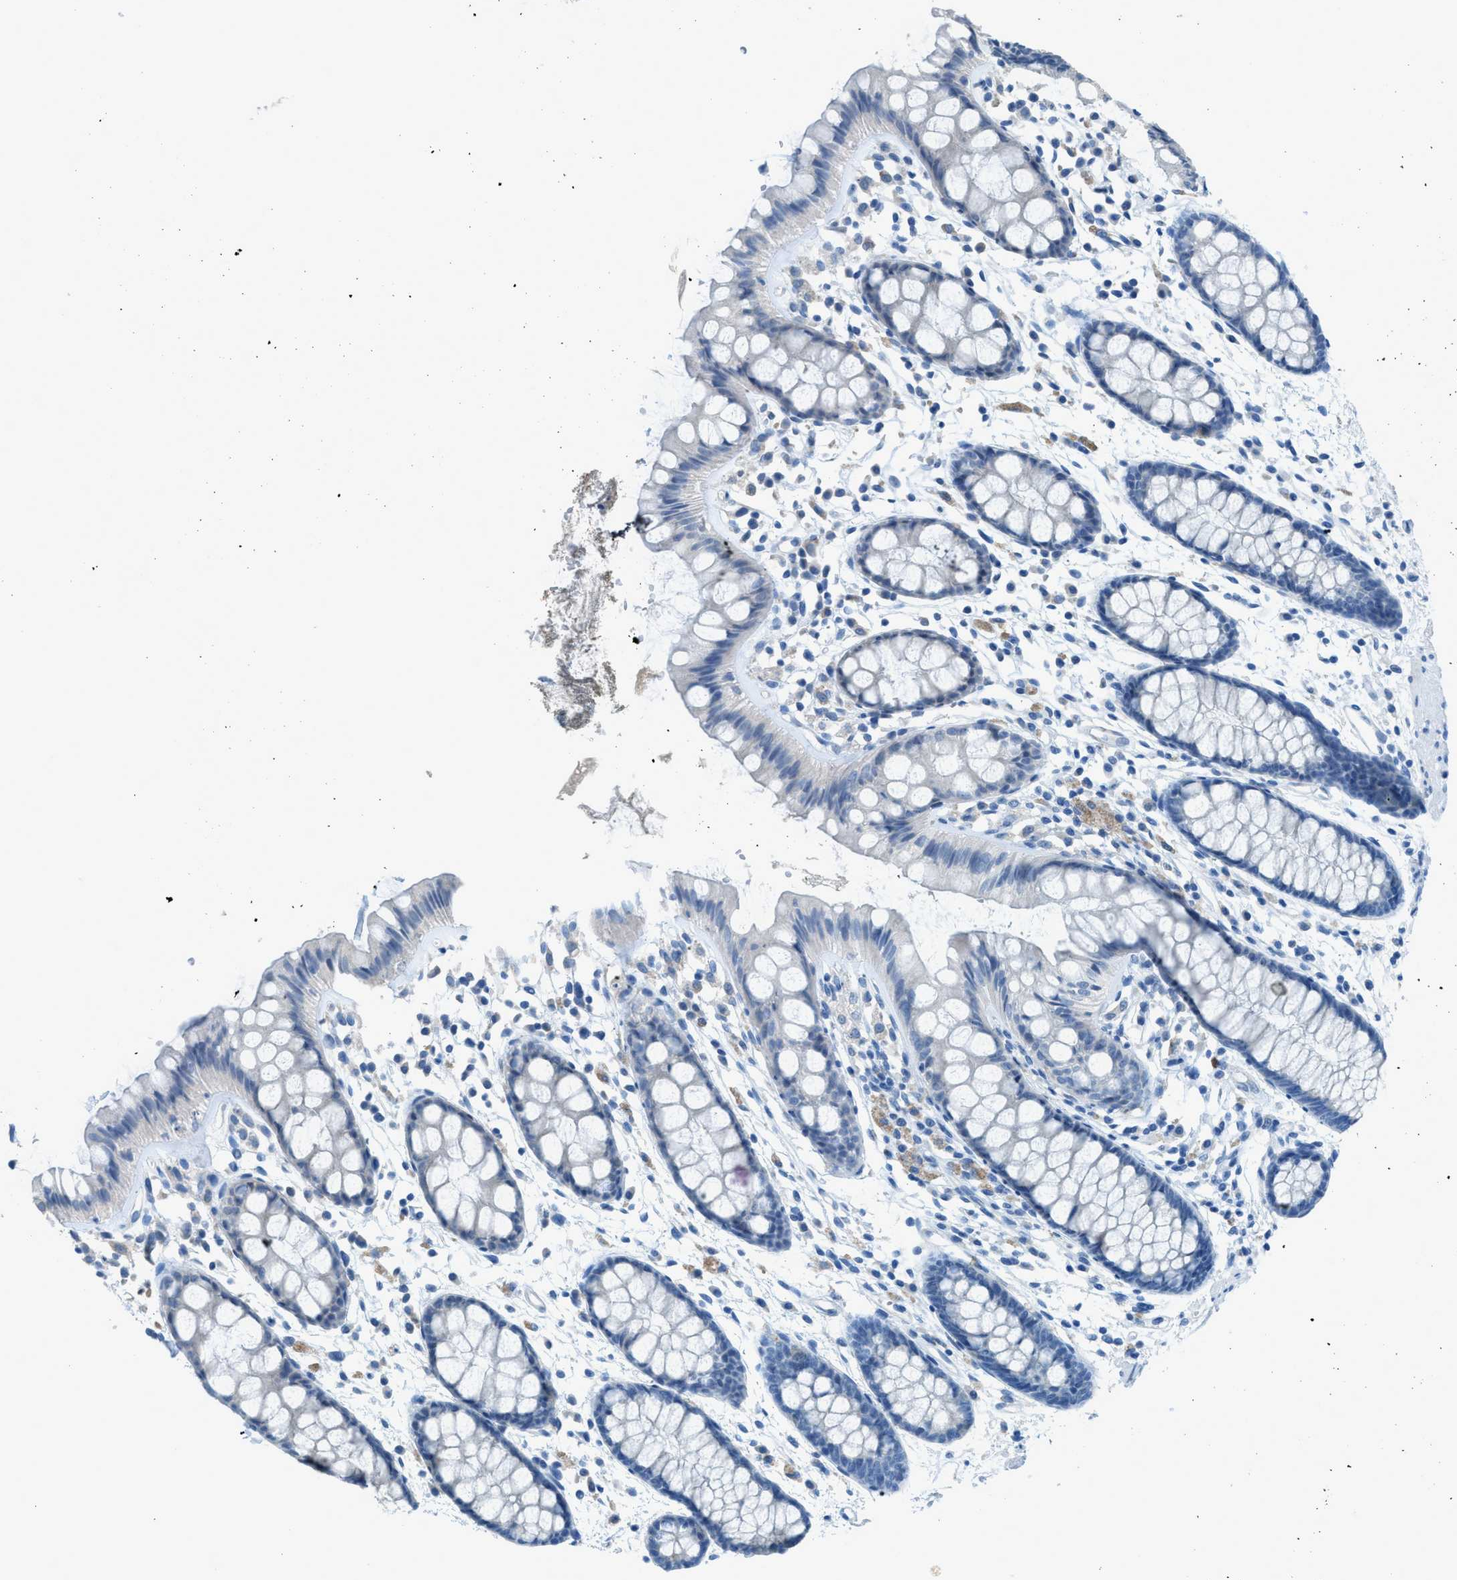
{"staining": {"intensity": "negative", "quantity": "none", "location": "none"}, "tissue": "rectum", "cell_type": "Glandular cells", "image_type": "normal", "snomed": [{"axis": "morphology", "description": "Normal tissue, NOS"}, {"axis": "topography", "description": "Rectum"}], "caption": "Immunohistochemical staining of unremarkable rectum exhibits no significant positivity in glandular cells. (DAB immunohistochemistry (IHC) visualized using brightfield microscopy, high magnification).", "gene": "ACAN", "patient": {"sex": "female", "age": 66}}